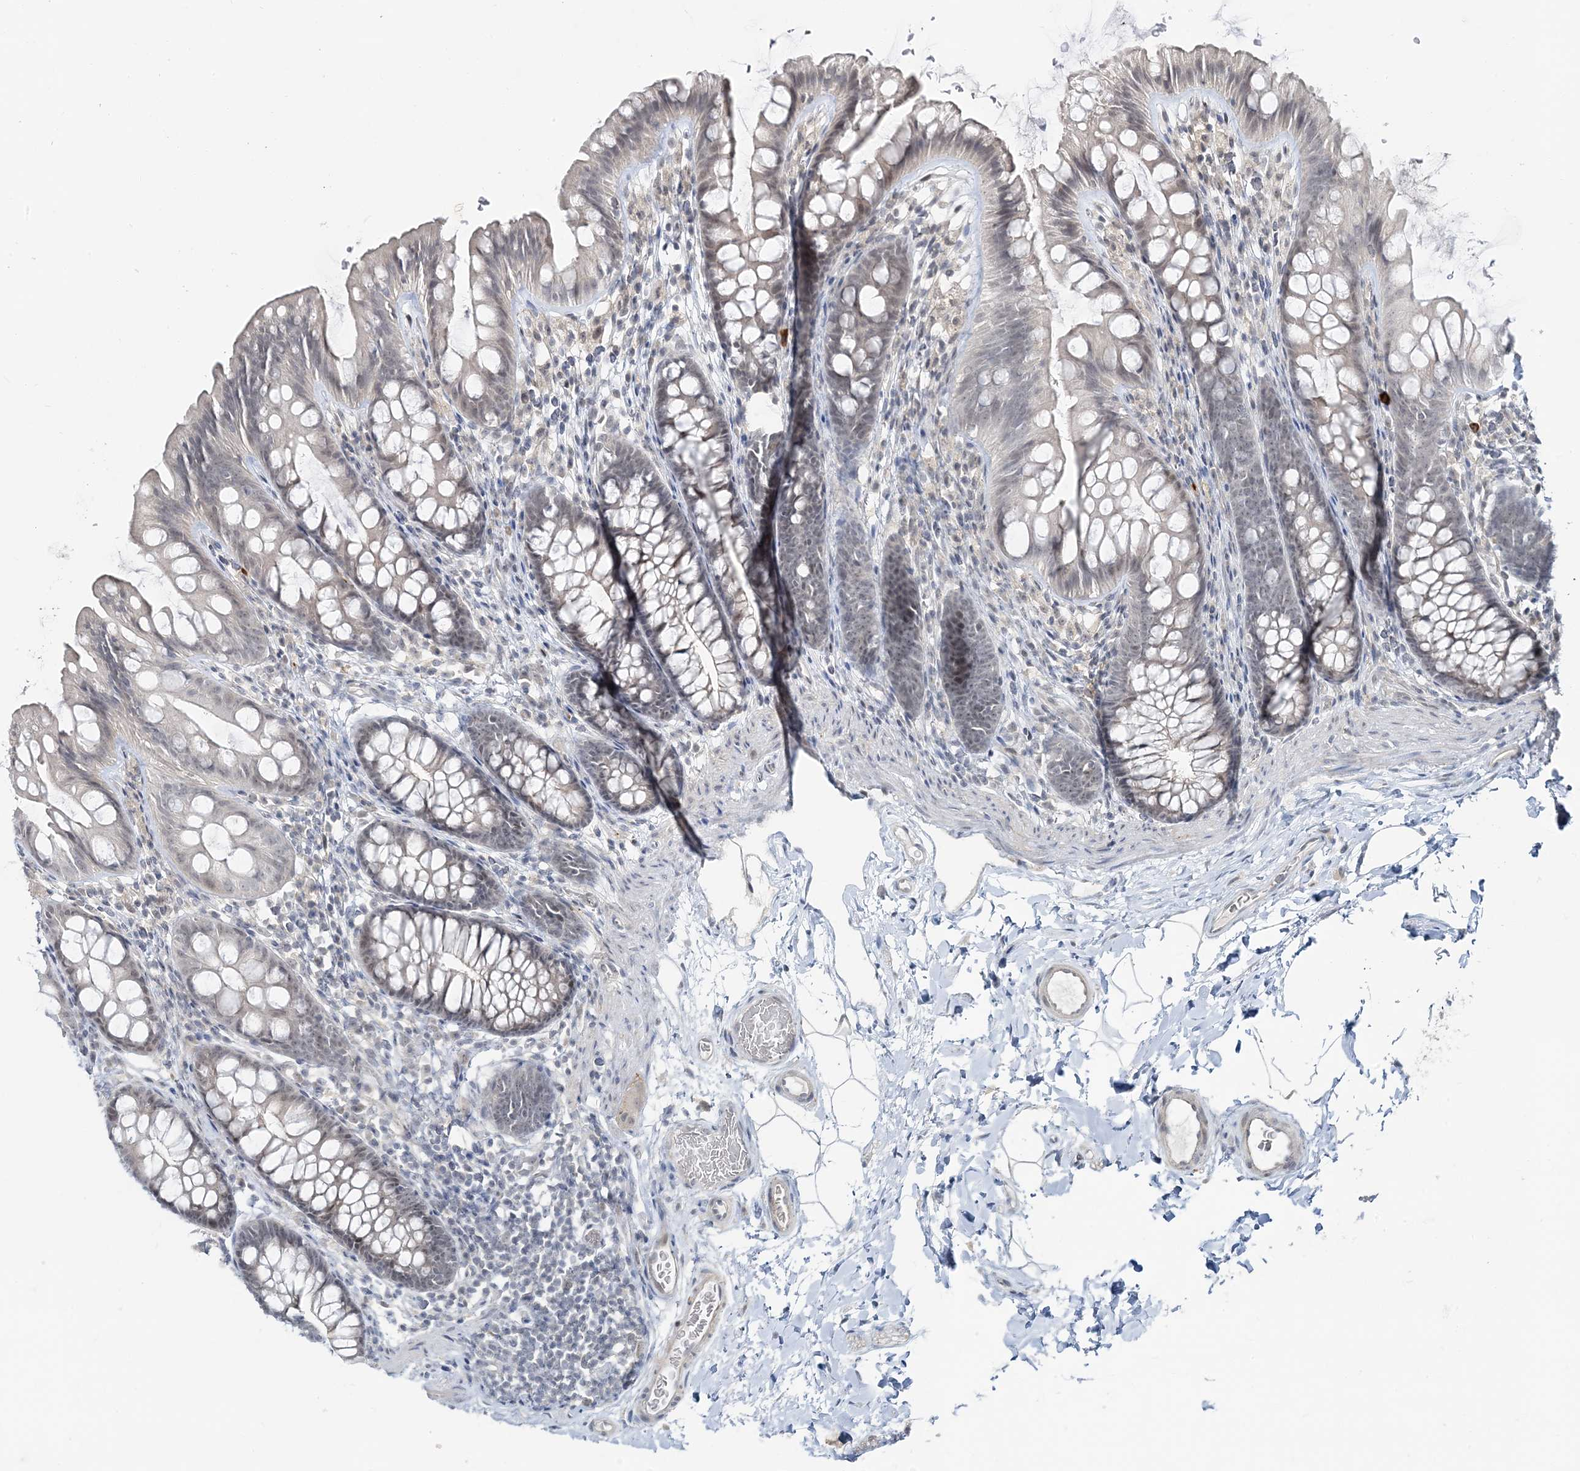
{"staining": {"intensity": "weak", "quantity": "25%-75%", "location": "cytoplasmic/membranous"}, "tissue": "colon", "cell_type": "Endothelial cells", "image_type": "normal", "snomed": [{"axis": "morphology", "description": "Normal tissue, NOS"}, {"axis": "topography", "description": "Colon"}], "caption": "Weak cytoplasmic/membranous staining for a protein is appreciated in approximately 25%-75% of endothelial cells of benign colon using immunohistochemistry.", "gene": "LEXM", "patient": {"sex": "female", "age": 62}}